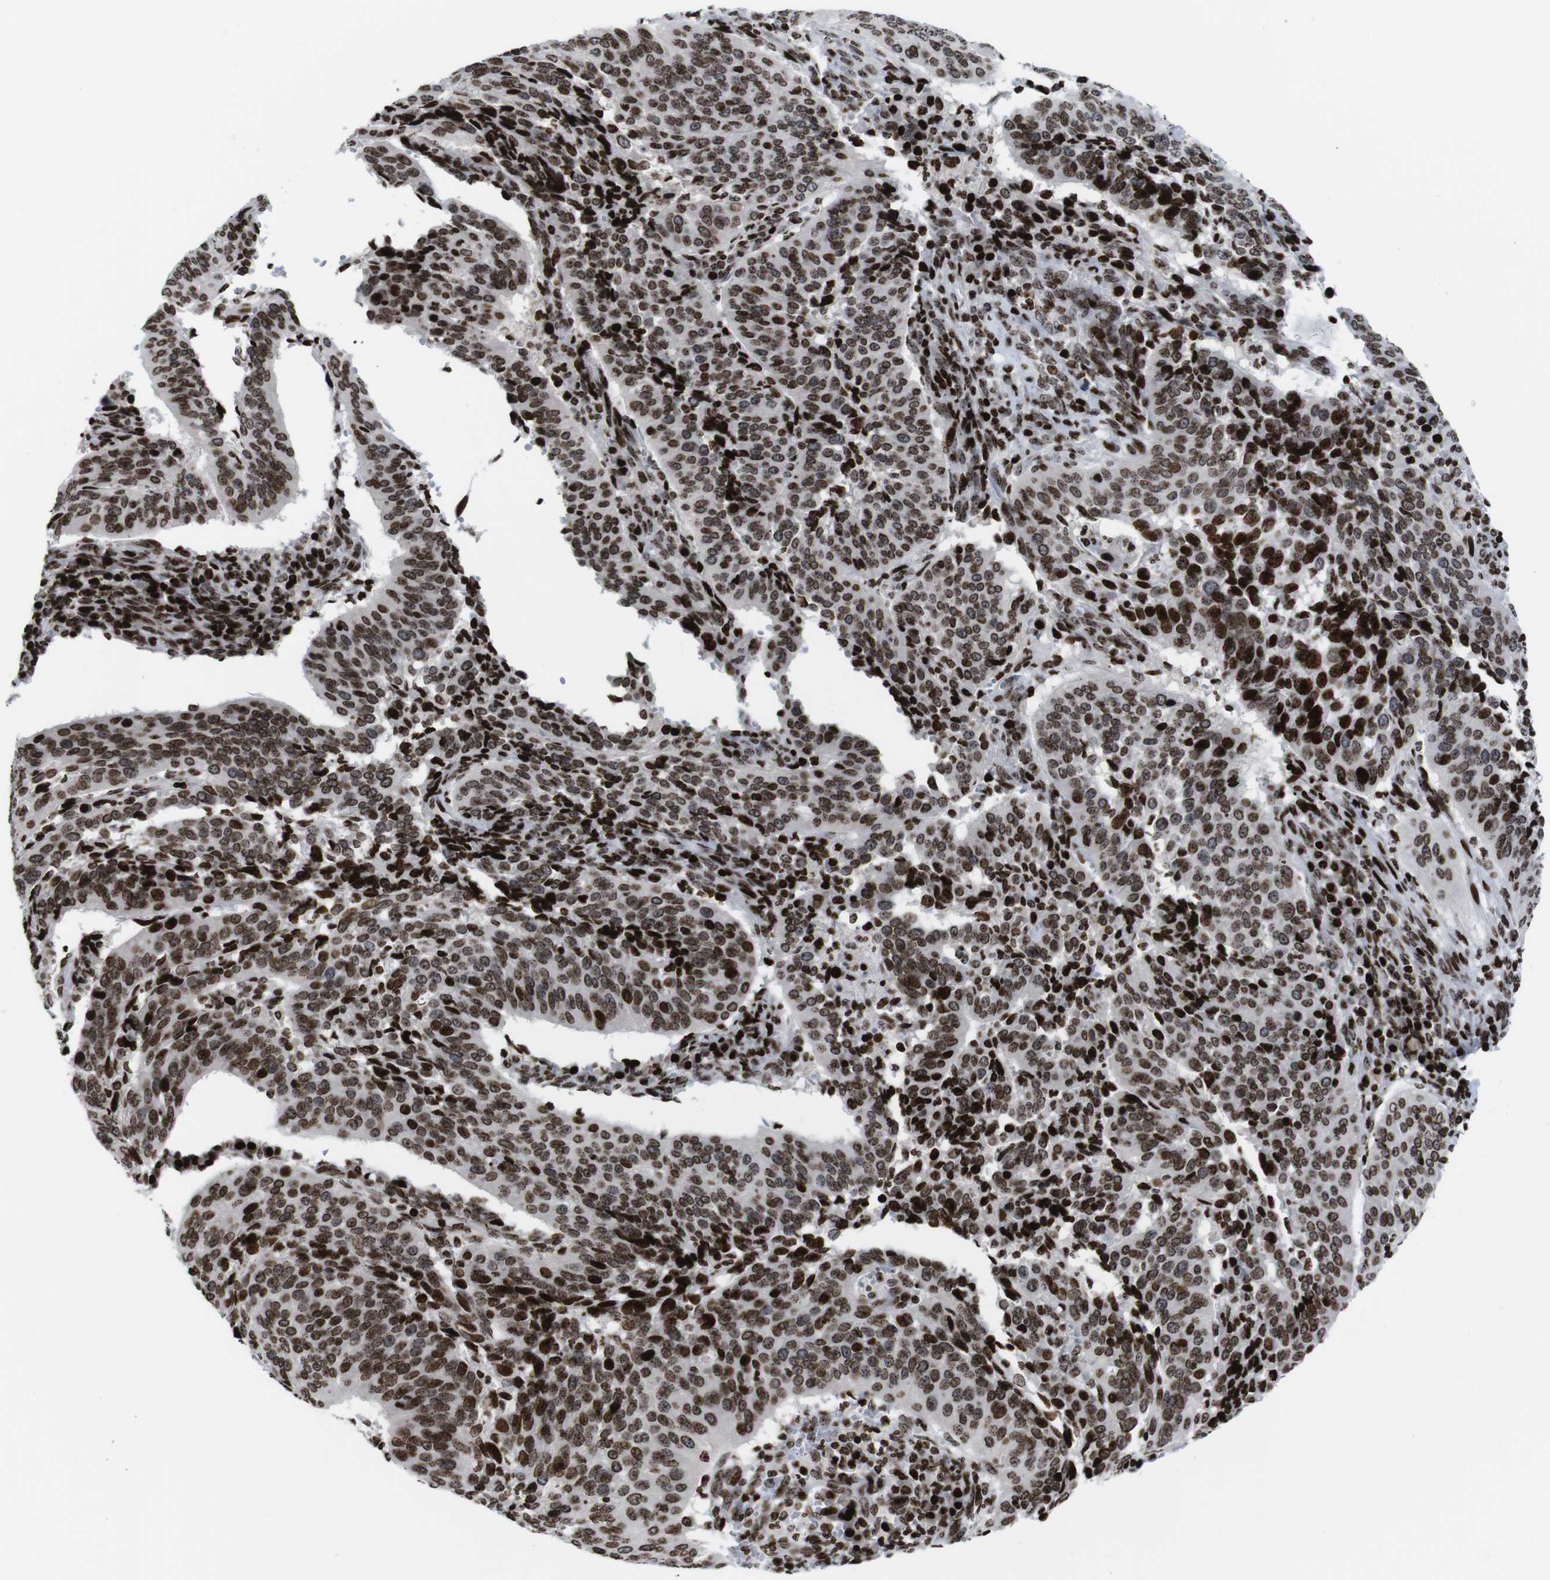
{"staining": {"intensity": "strong", "quantity": ">75%", "location": "nuclear"}, "tissue": "cervical cancer", "cell_type": "Tumor cells", "image_type": "cancer", "snomed": [{"axis": "morphology", "description": "Normal tissue, NOS"}, {"axis": "morphology", "description": "Squamous cell carcinoma, NOS"}, {"axis": "topography", "description": "Cervix"}], "caption": "This is a micrograph of IHC staining of cervical cancer, which shows strong staining in the nuclear of tumor cells.", "gene": "H1-4", "patient": {"sex": "female", "age": 39}}